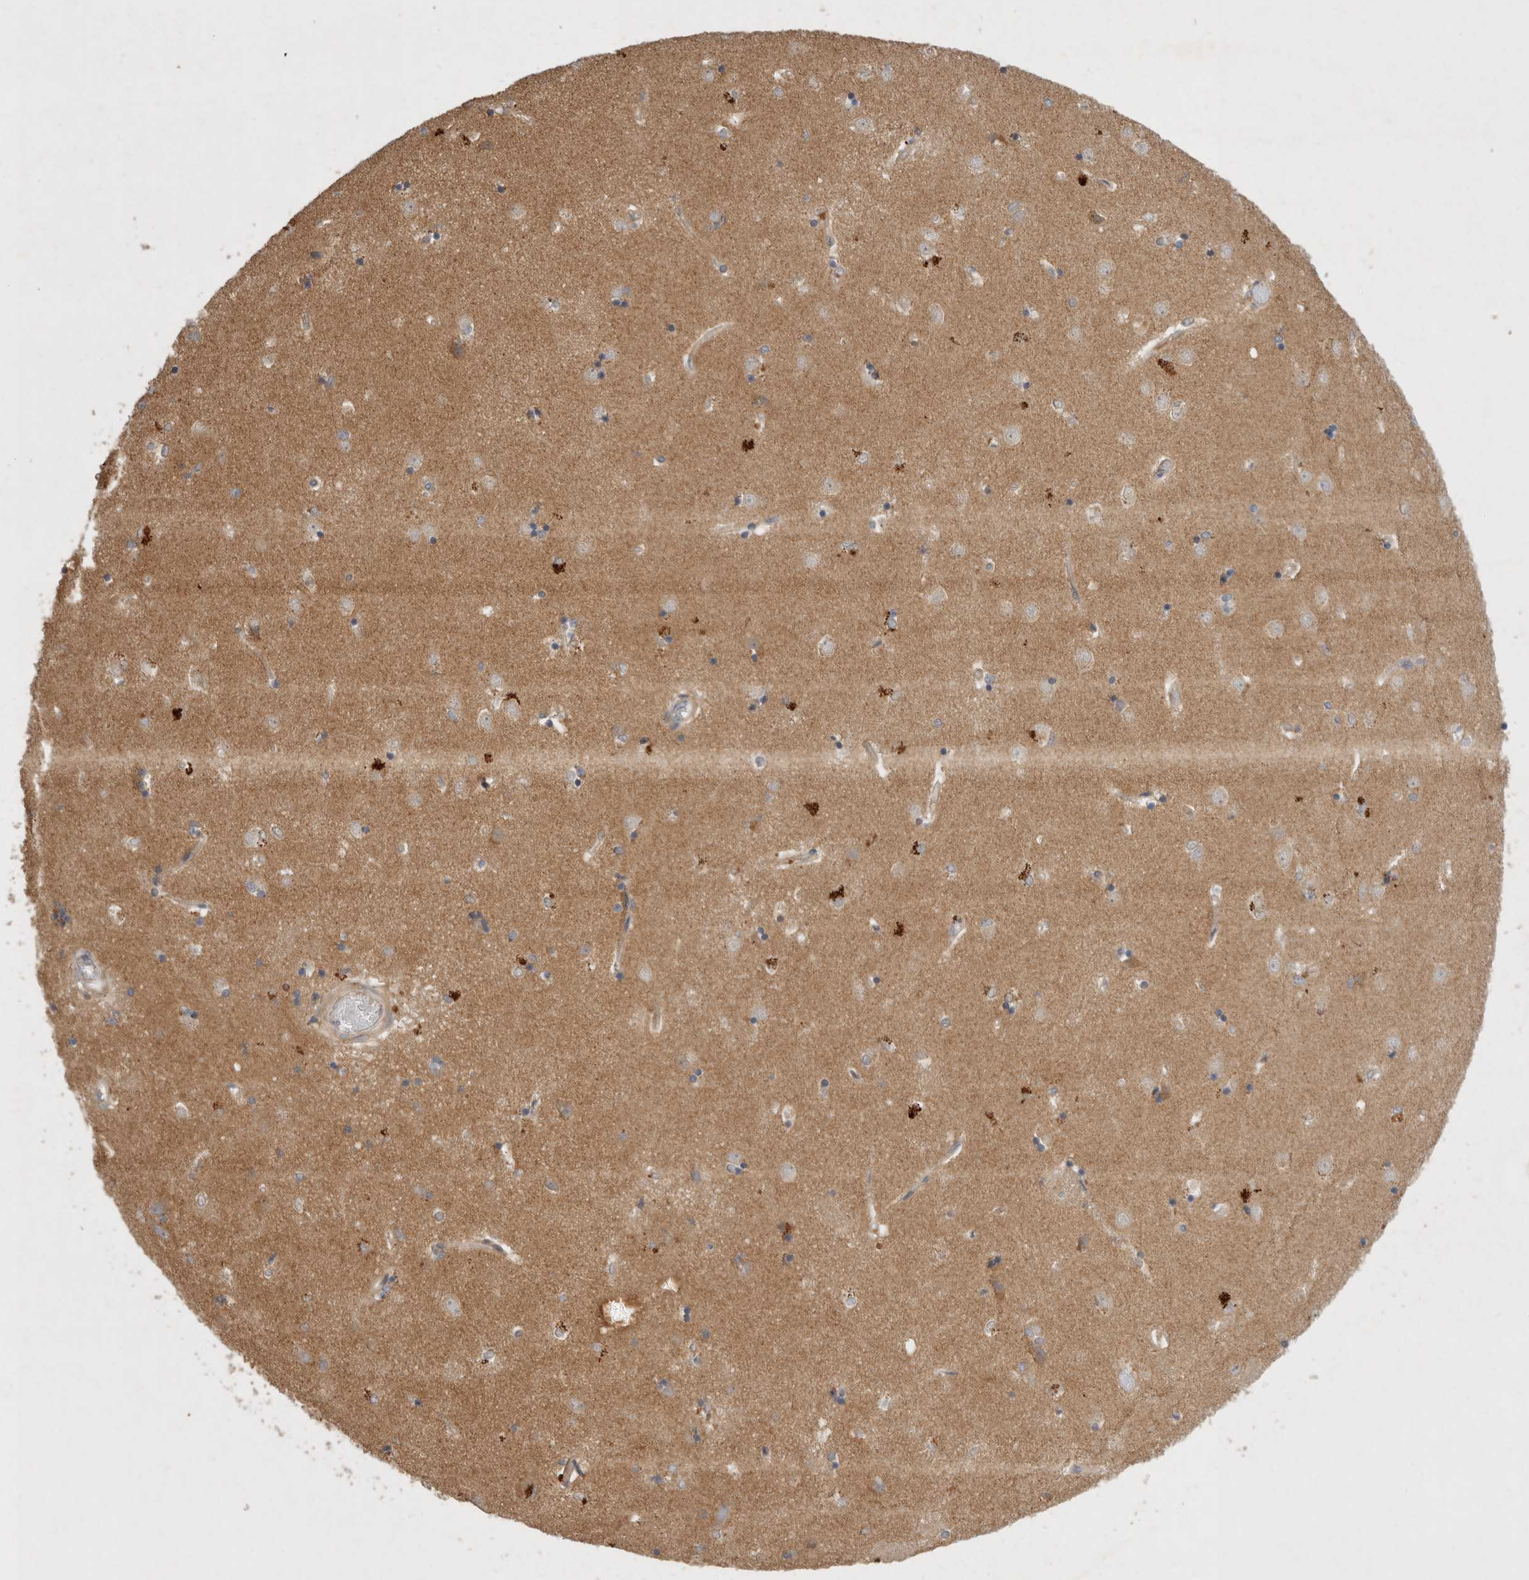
{"staining": {"intensity": "moderate", "quantity": "<25%", "location": "cytoplasmic/membranous"}, "tissue": "caudate", "cell_type": "Glial cells", "image_type": "normal", "snomed": [{"axis": "morphology", "description": "Normal tissue, NOS"}, {"axis": "topography", "description": "Lateral ventricle wall"}], "caption": "Brown immunohistochemical staining in normal human caudate displays moderate cytoplasmic/membranous expression in about <25% of glial cells.", "gene": "PPP1R42", "patient": {"sex": "male", "age": 45}}